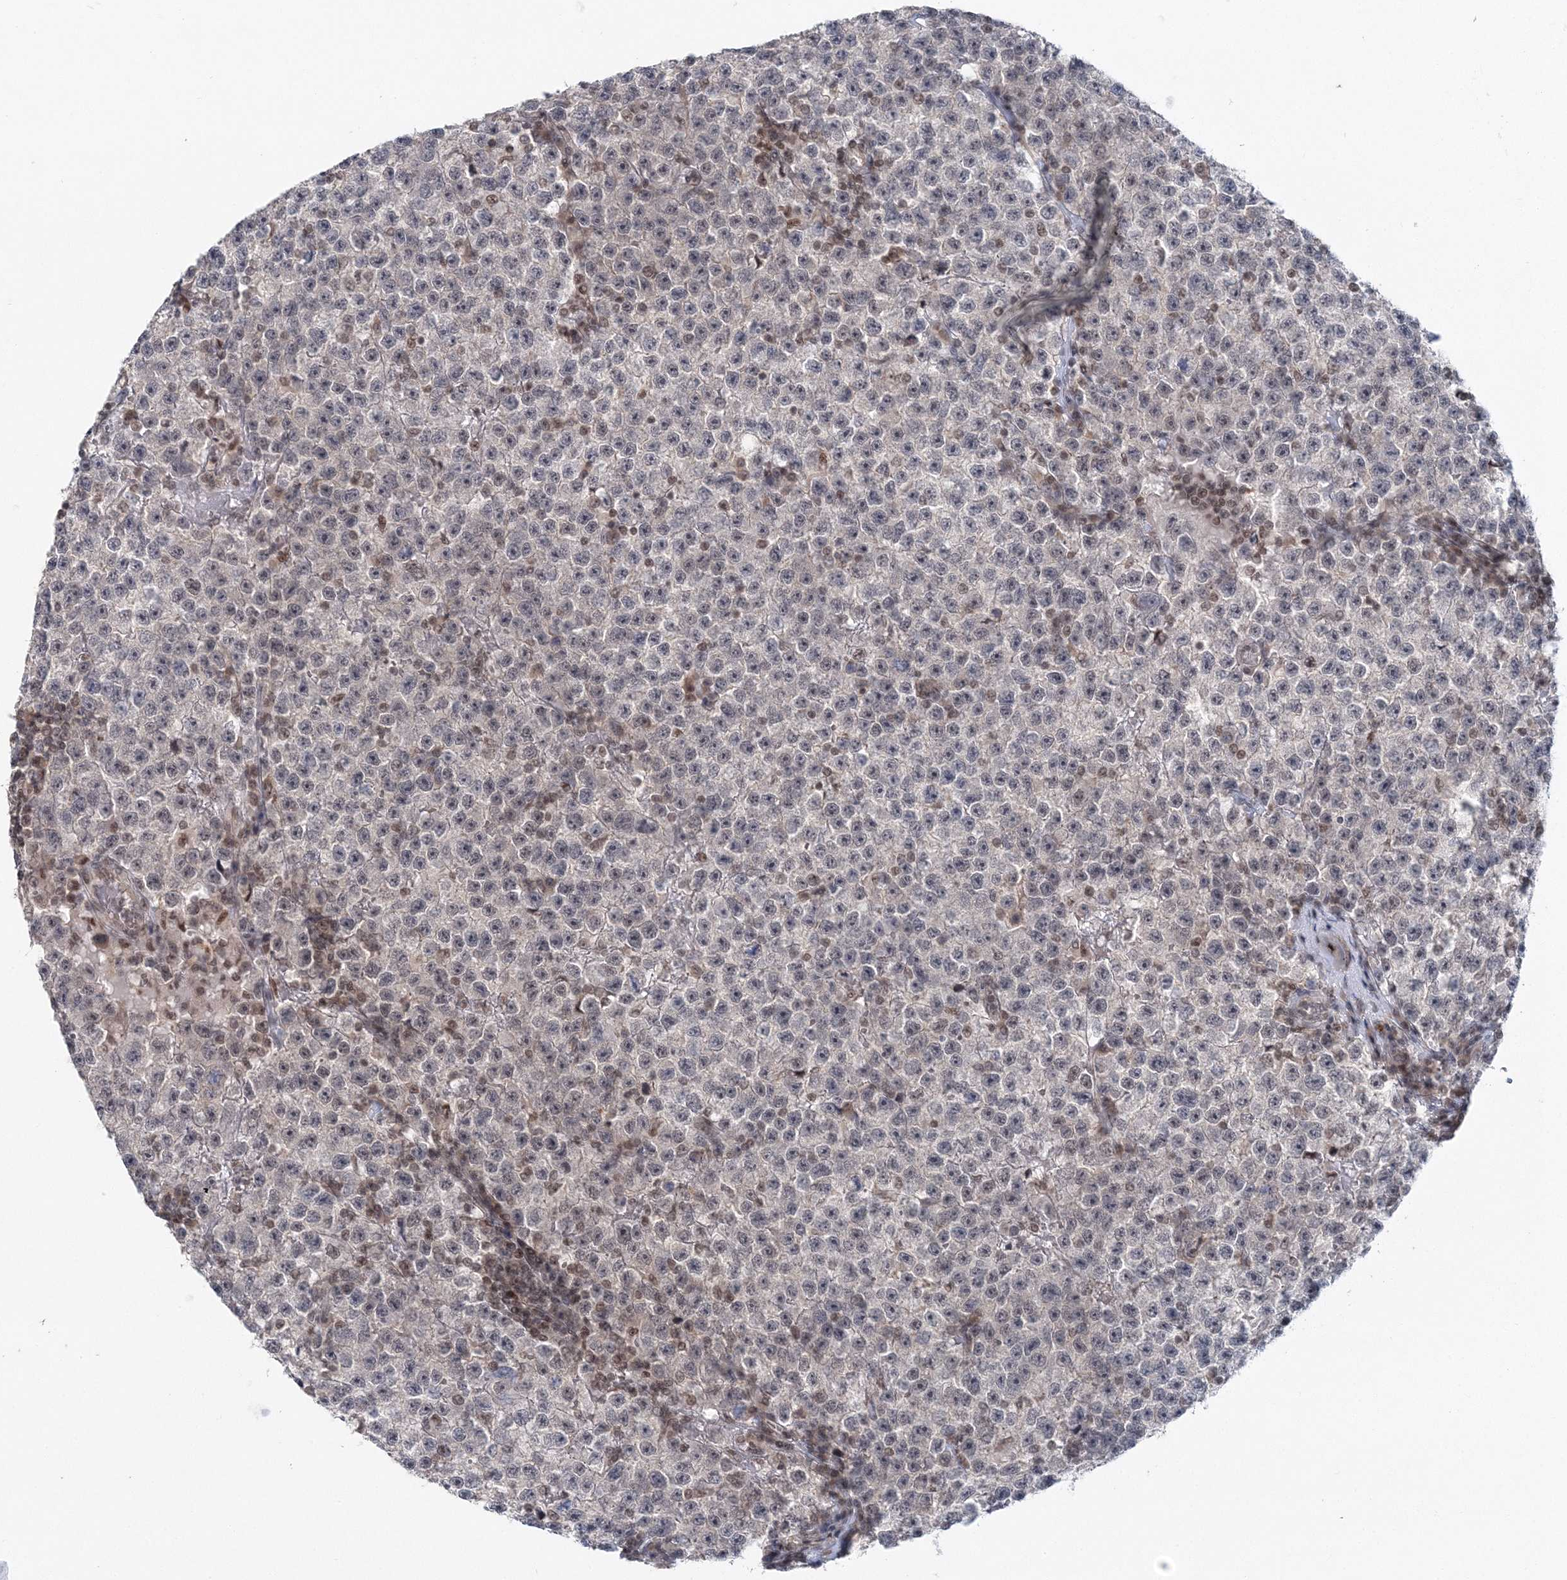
{"staining": {"intensity": "weak", "quantity": "<25%", "location": "nuclear"}, "tissue": "testis cancer", "cell_type": "Tumor cells", "image_type": "cancer", "snomed": [{"axis": "morphology", "description": "Seminoma, NOS"}, {"axis": "topography", "description": "Testis"}], "caption": "Immunohistochemical staining of human testis cancer (seminoma) shows no significant staining in tumor cells.", "gene": "PDS5A", "patient": {"sex": "male", "age": 22}}